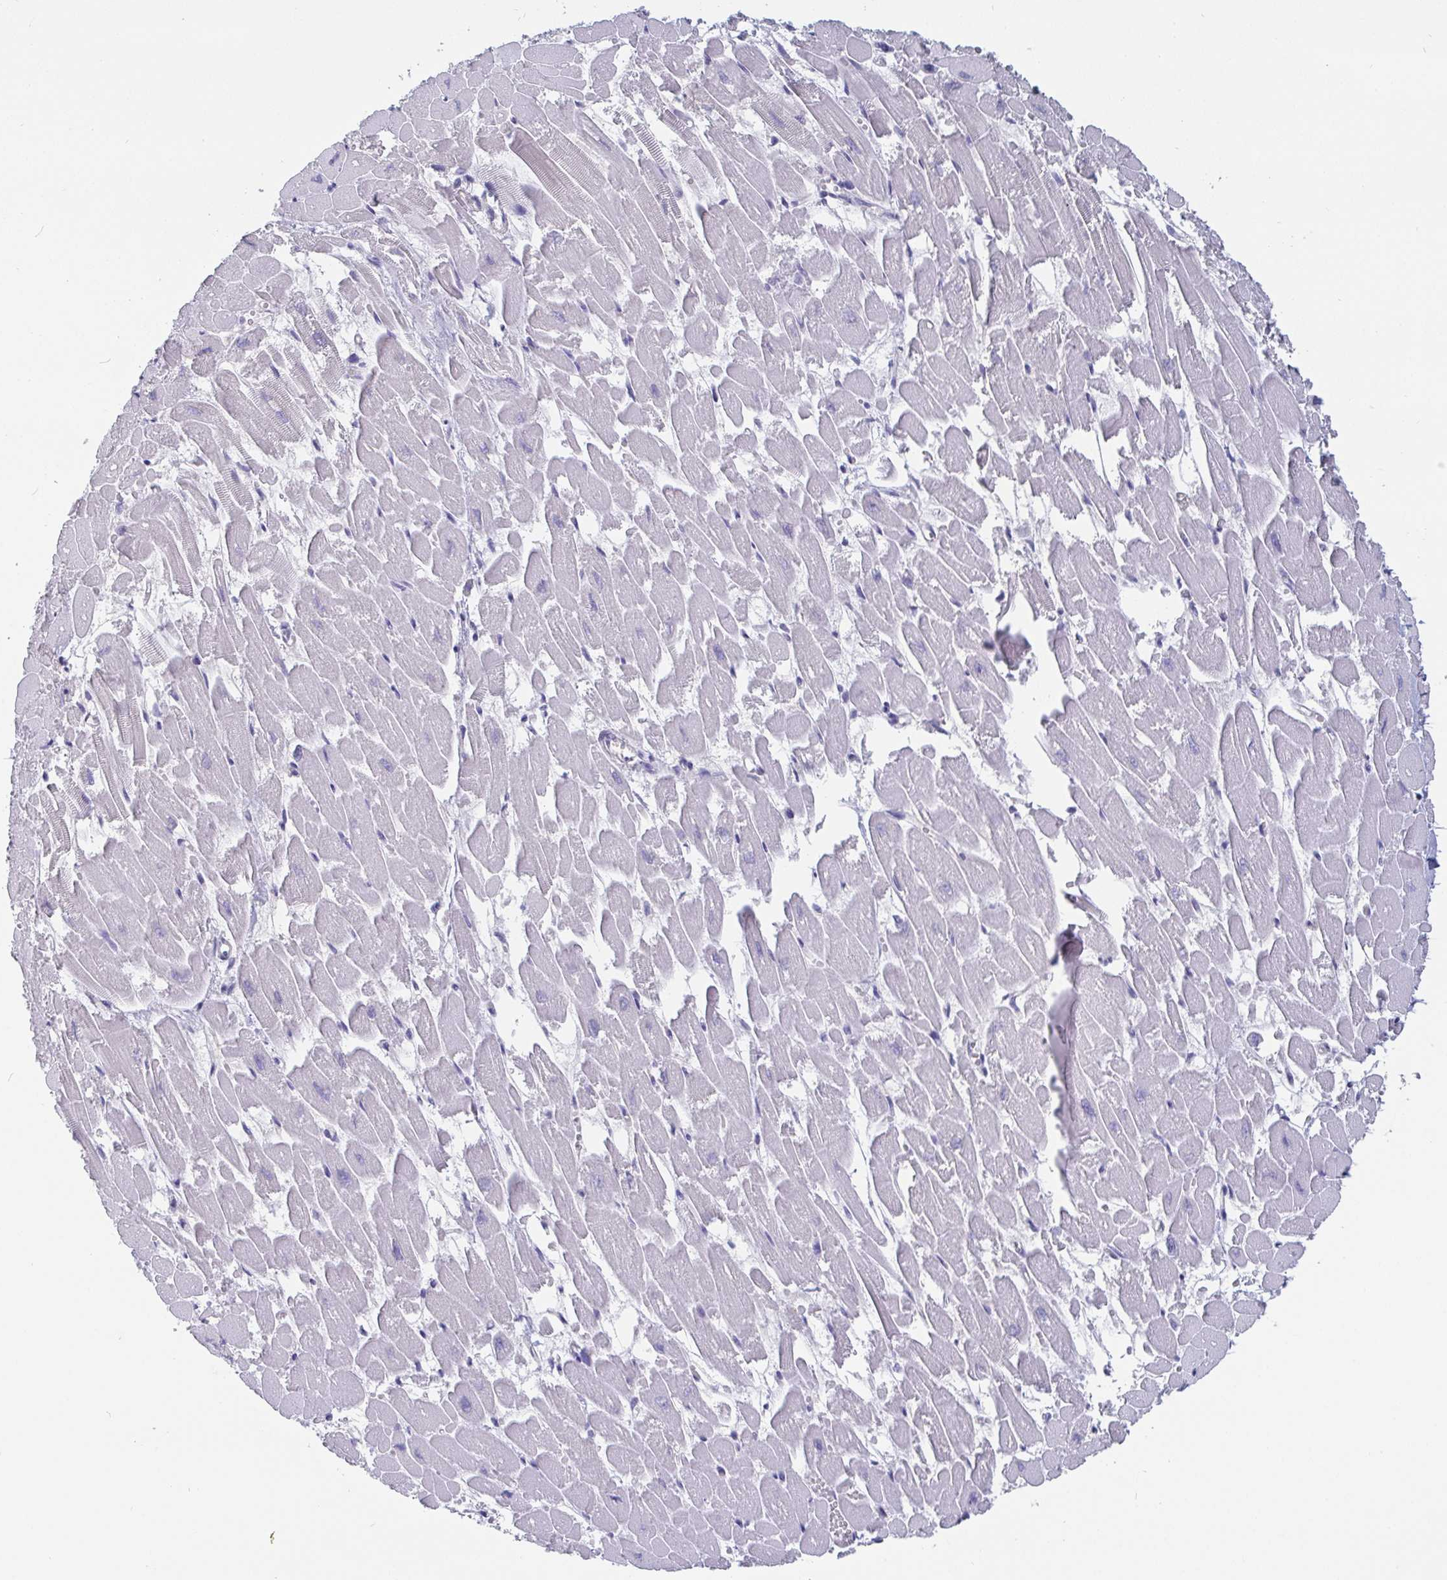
{"staining": {"intensity": "negative", "quantity": "none", "location": "none"}, "tissue": "heart muscle", "cell_type": "Cardiomyocytes", "image_type": "normal", "snomed": [{"axis": "morphology", "description": "Normal tissue, NOS"}, {"axis": "topography", "description": "Heart"}], "caption": "This is an immunohistochemistry (IHC) image of benign heart muscle. There is no positivity in cardiomyocytes.", "gene": "IDH1", "patient": {"sex": "female", "age": 52}}